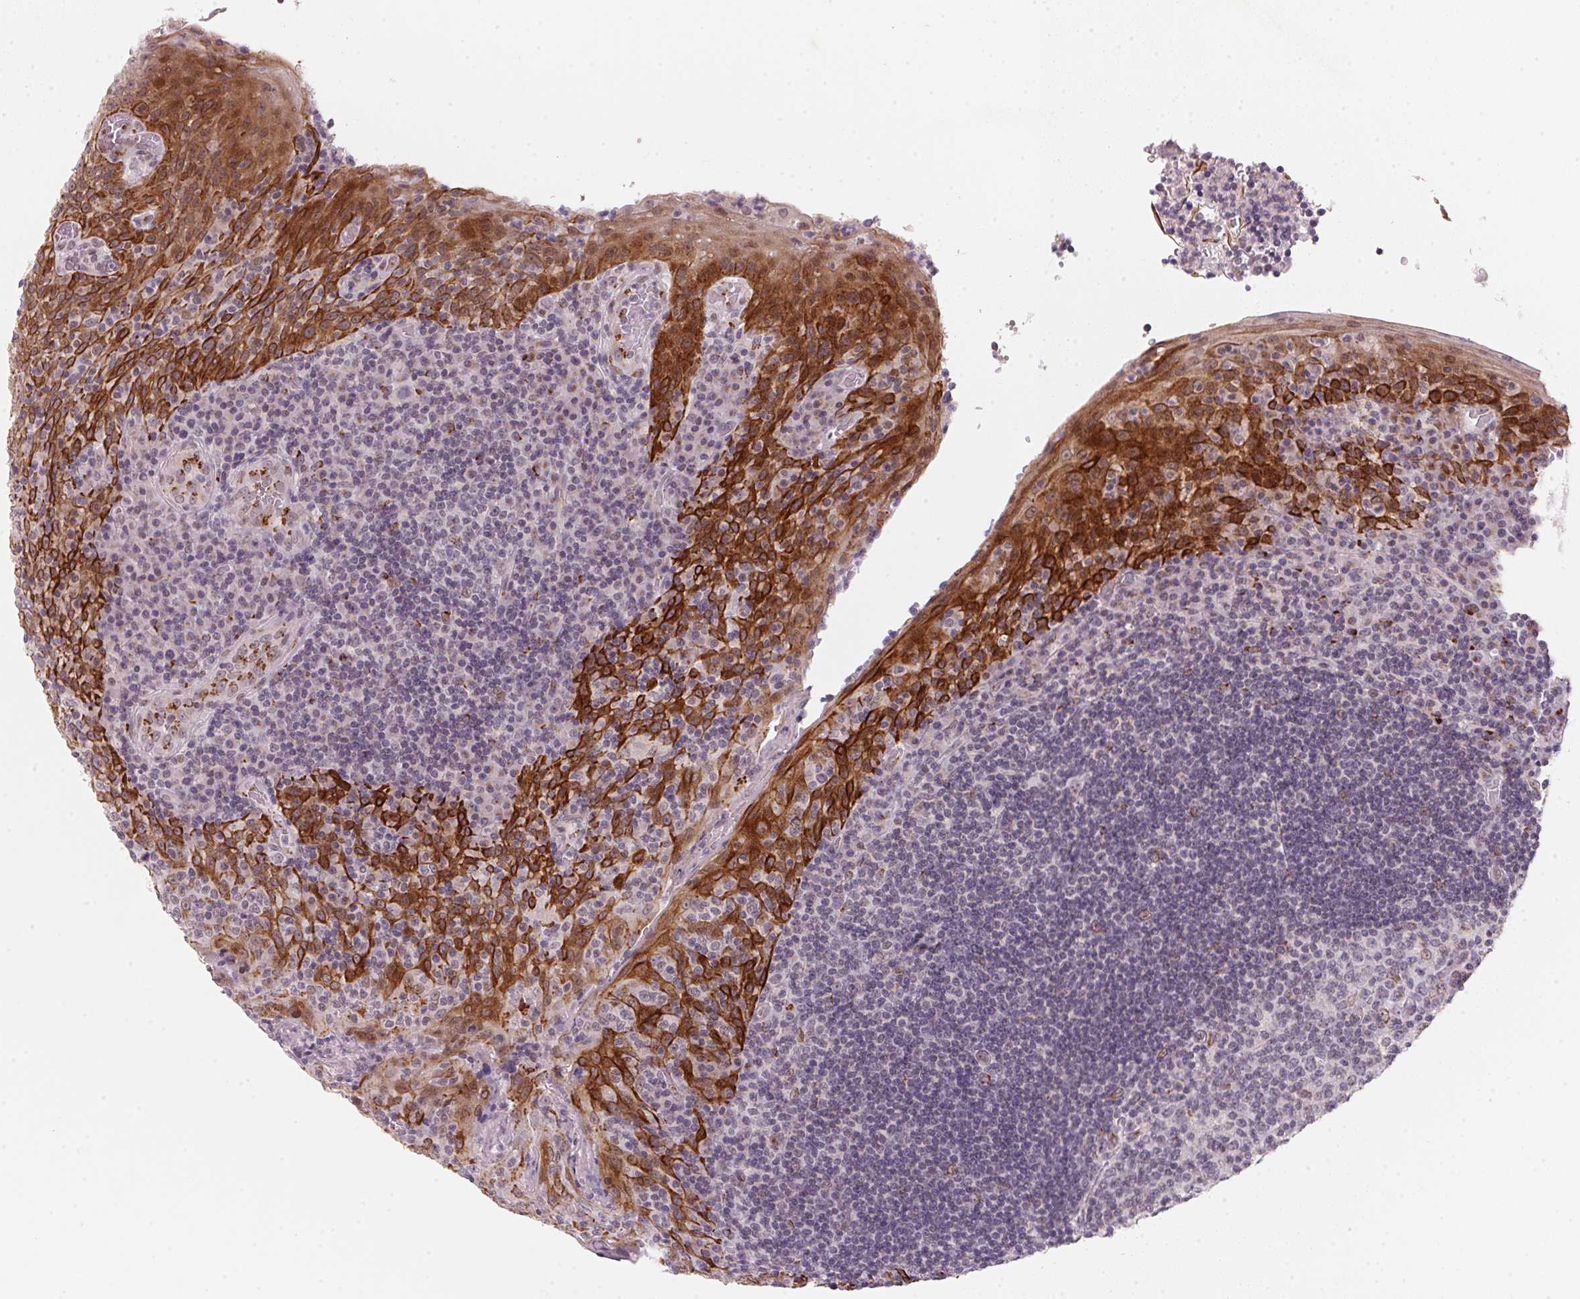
{"staining": {"intensity": "negative", "quantity": "none", "location": "none"}, "tissue": "tonsil", "cell_type": "Germinal center cells", "image_type": "normal", "snomed": [{"axis": "morphology", "description": "Normal tissue, NOS"}, {"axis": "topography", "description": "Tonsil"}], "caption": "Immunohistochemical staining of normal human tonsil shows no significant staining in germinal center cells.", "gene": "RAB22A", "patient": {"sex": "male", "age": 17}}